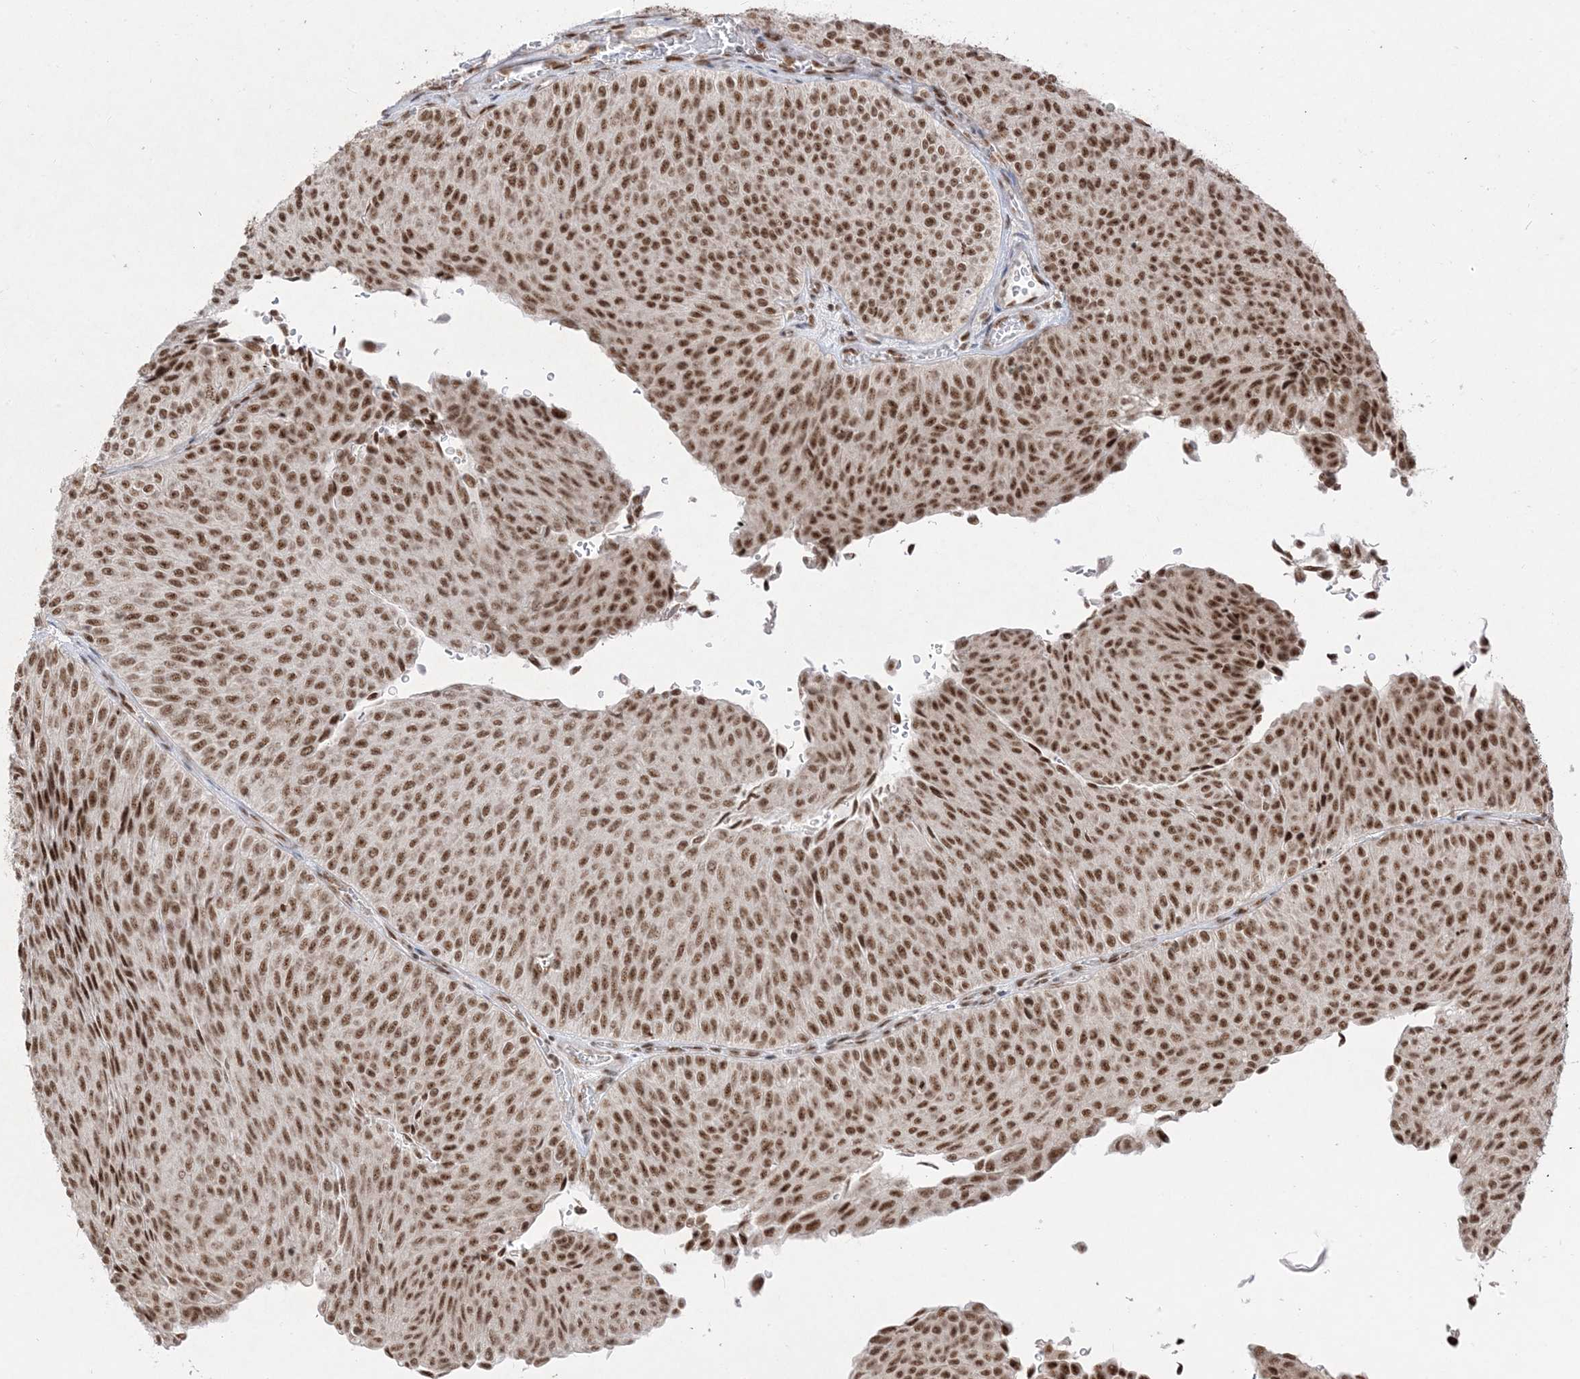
{"staining": {"intensity": "strong", "quantity": ">75%", "location": "nuclear"}, "tissue": "urothelial cancer", "cell_type": "Tumor cells", "image_type": "cancer", "snomed": [{"axis": "morphology", "description": "Urothelial carcinoma, Low grade"}, {"axis": "topography", "description": "Urinary bladder"}], "caption": "High-power microscopy captured an IHC photomicrograph of urothelial carcinoma (low-grade), revealing strong nuclear expression in about >75% of tumor cells. Nuclei are stained in blue.", "gene": "ARGLU1", "patient": {"sex": "male", "age": 78}}